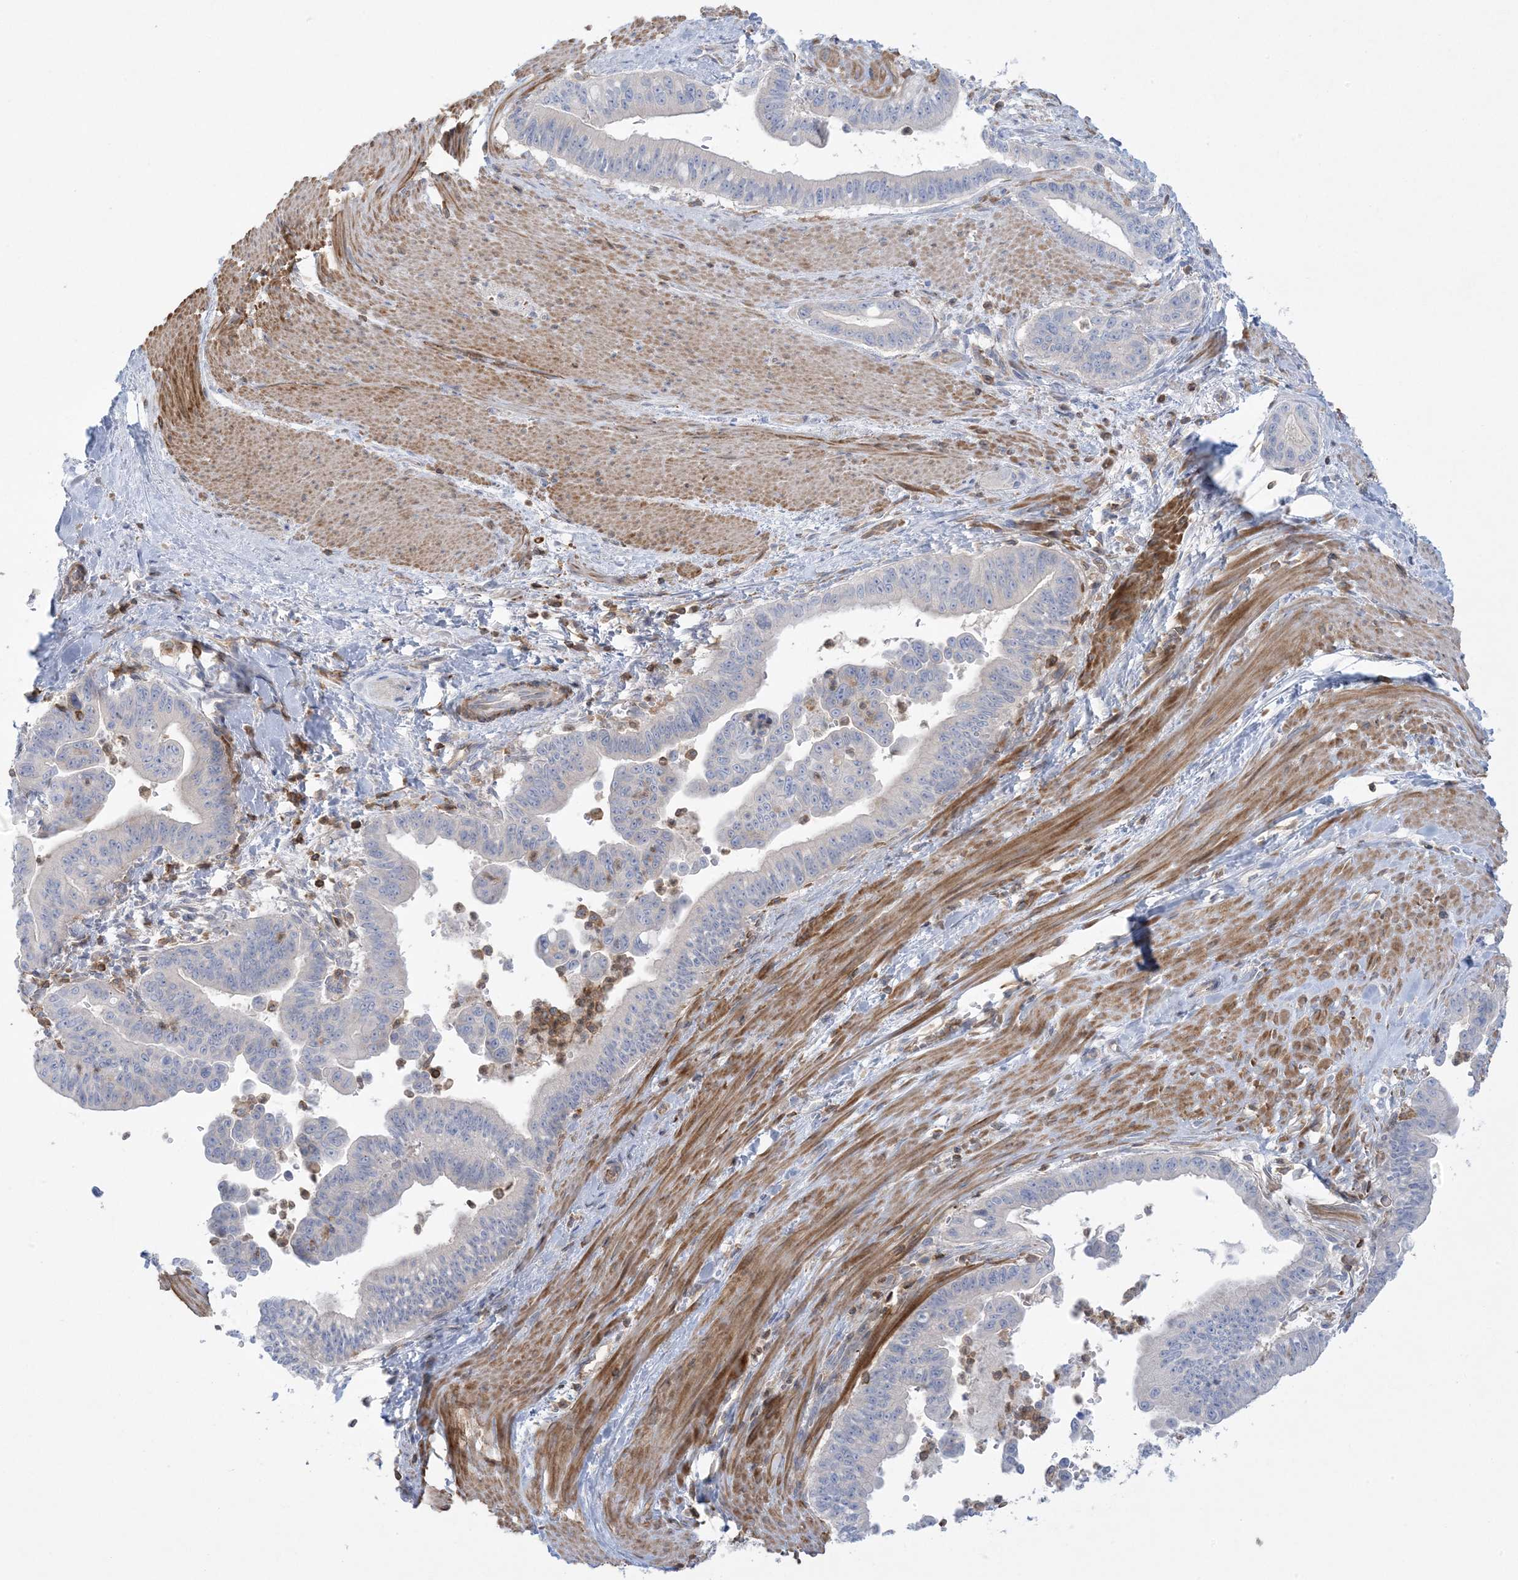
{"staining": {"intensity": "negative", "quantity": "none", "location": "none"}, "tissue": "pancreatic cancer", "cell_type": "Tumor cells", "image_type": "cancer", "snomed": [{"axis": "morphology", "description": "Adenocarcinoma, NOS"}, {"axis": "topography", "description": "Pancreas"}], "caption": "DAB (3,3'-diaminobenzidine) immunohistochemical staining of pancreatic adenocarcinoma demonstrates no significant staining in tumor cells. (DAB (3,3'-diaminobenzidine) immunohistochemistry (IHC) with hematoxylin counter stain).", "gene": "ARHGAP30", "patient": {"sex": "male", "age": 70}}